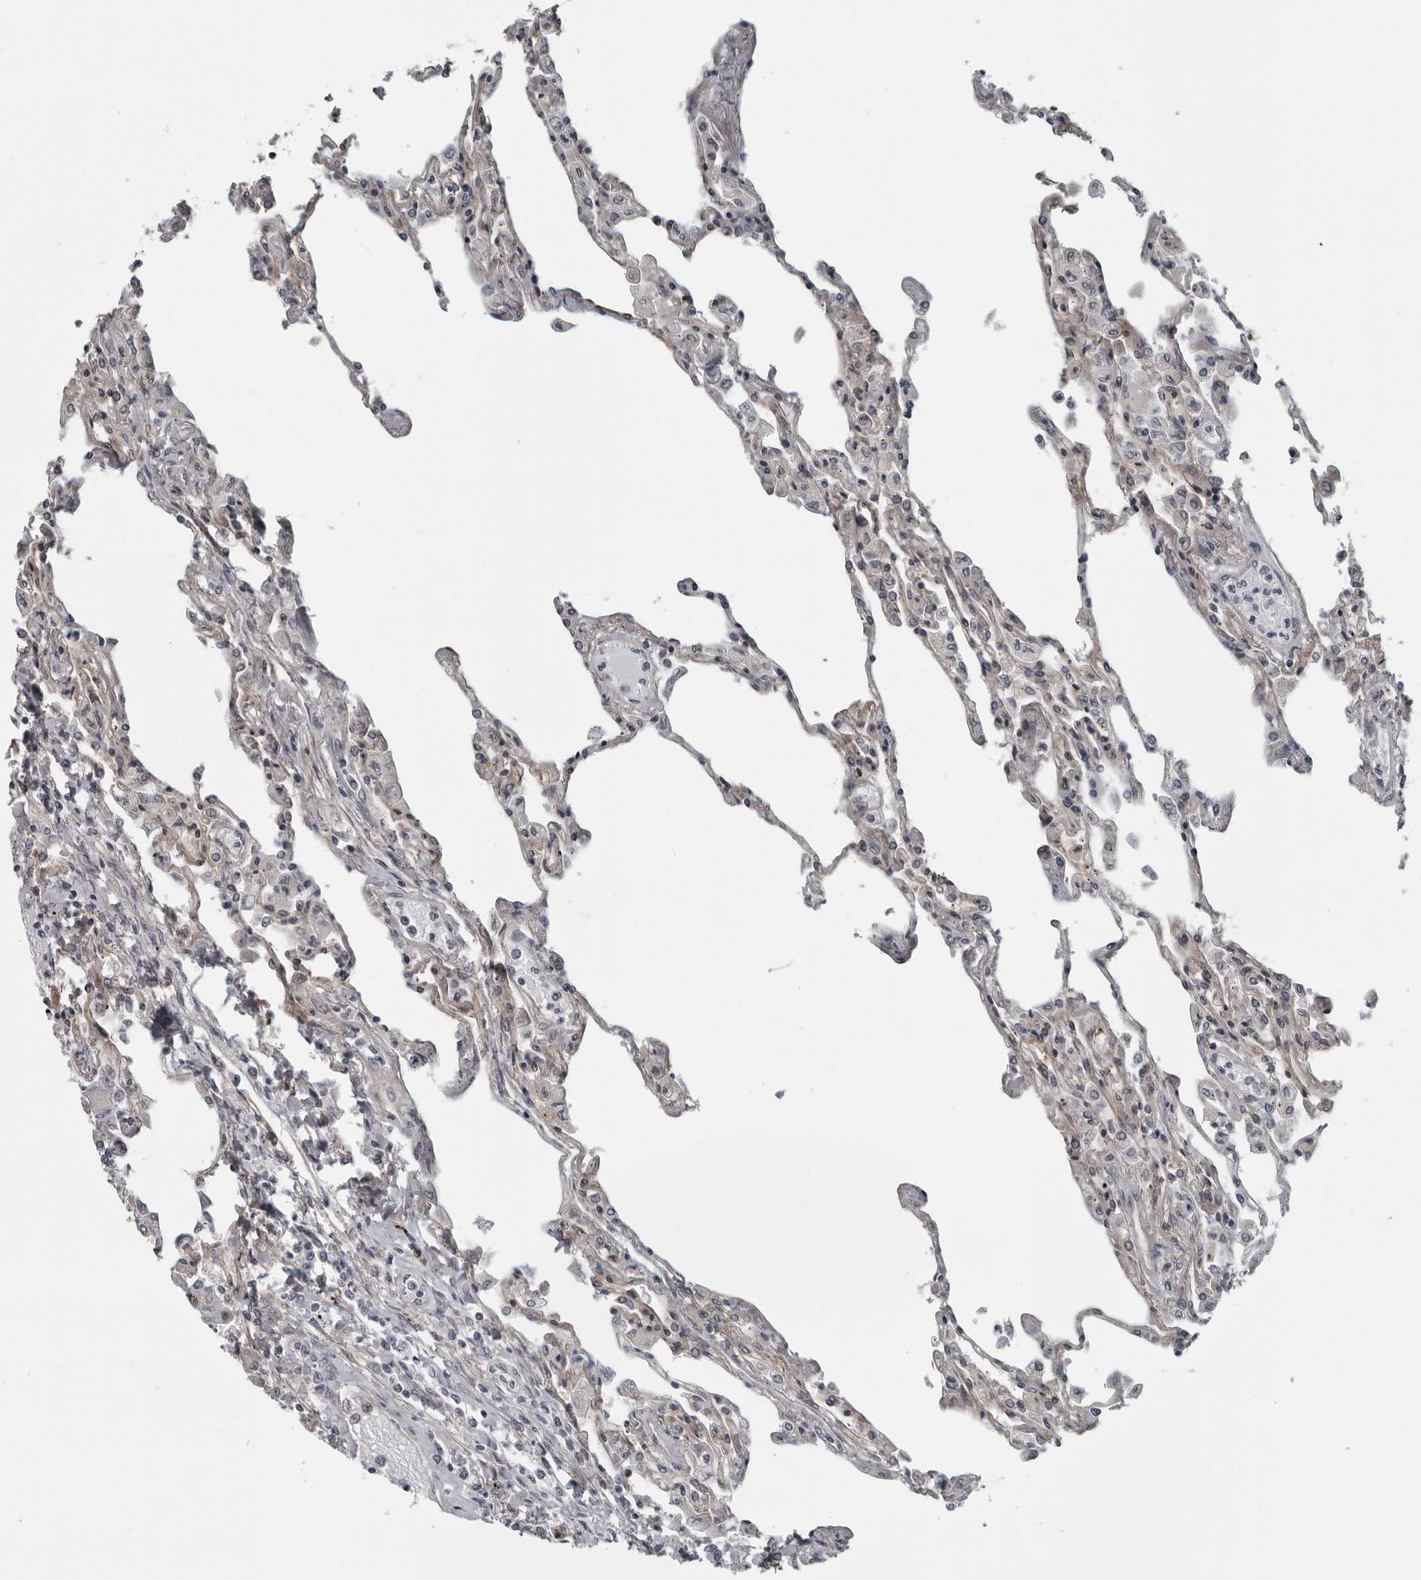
{"staining": {"intensity": "moderate", "quantity": "<25%", "location": "cytoplasmic/membranous,nuclear"}, "tissue": "lung", "cell_type": "Alveolar cells", "image_type": "normal", "snomed": [{"axis": "morphology", "description": "Normal tissue, NOS"}, {"axis": "topography", "description": "Bronchus"}, {"axis": "topography", "description": "Lung"}], "caption": "IHC (DAB) staining of unremarkable lung reveals moderate cytoplasmic/membranous,nuclear protein expression in approximately <25% of alveolar cells.", "gene": "FAM102B", "patient": {"sex": "female", "age": 49}}